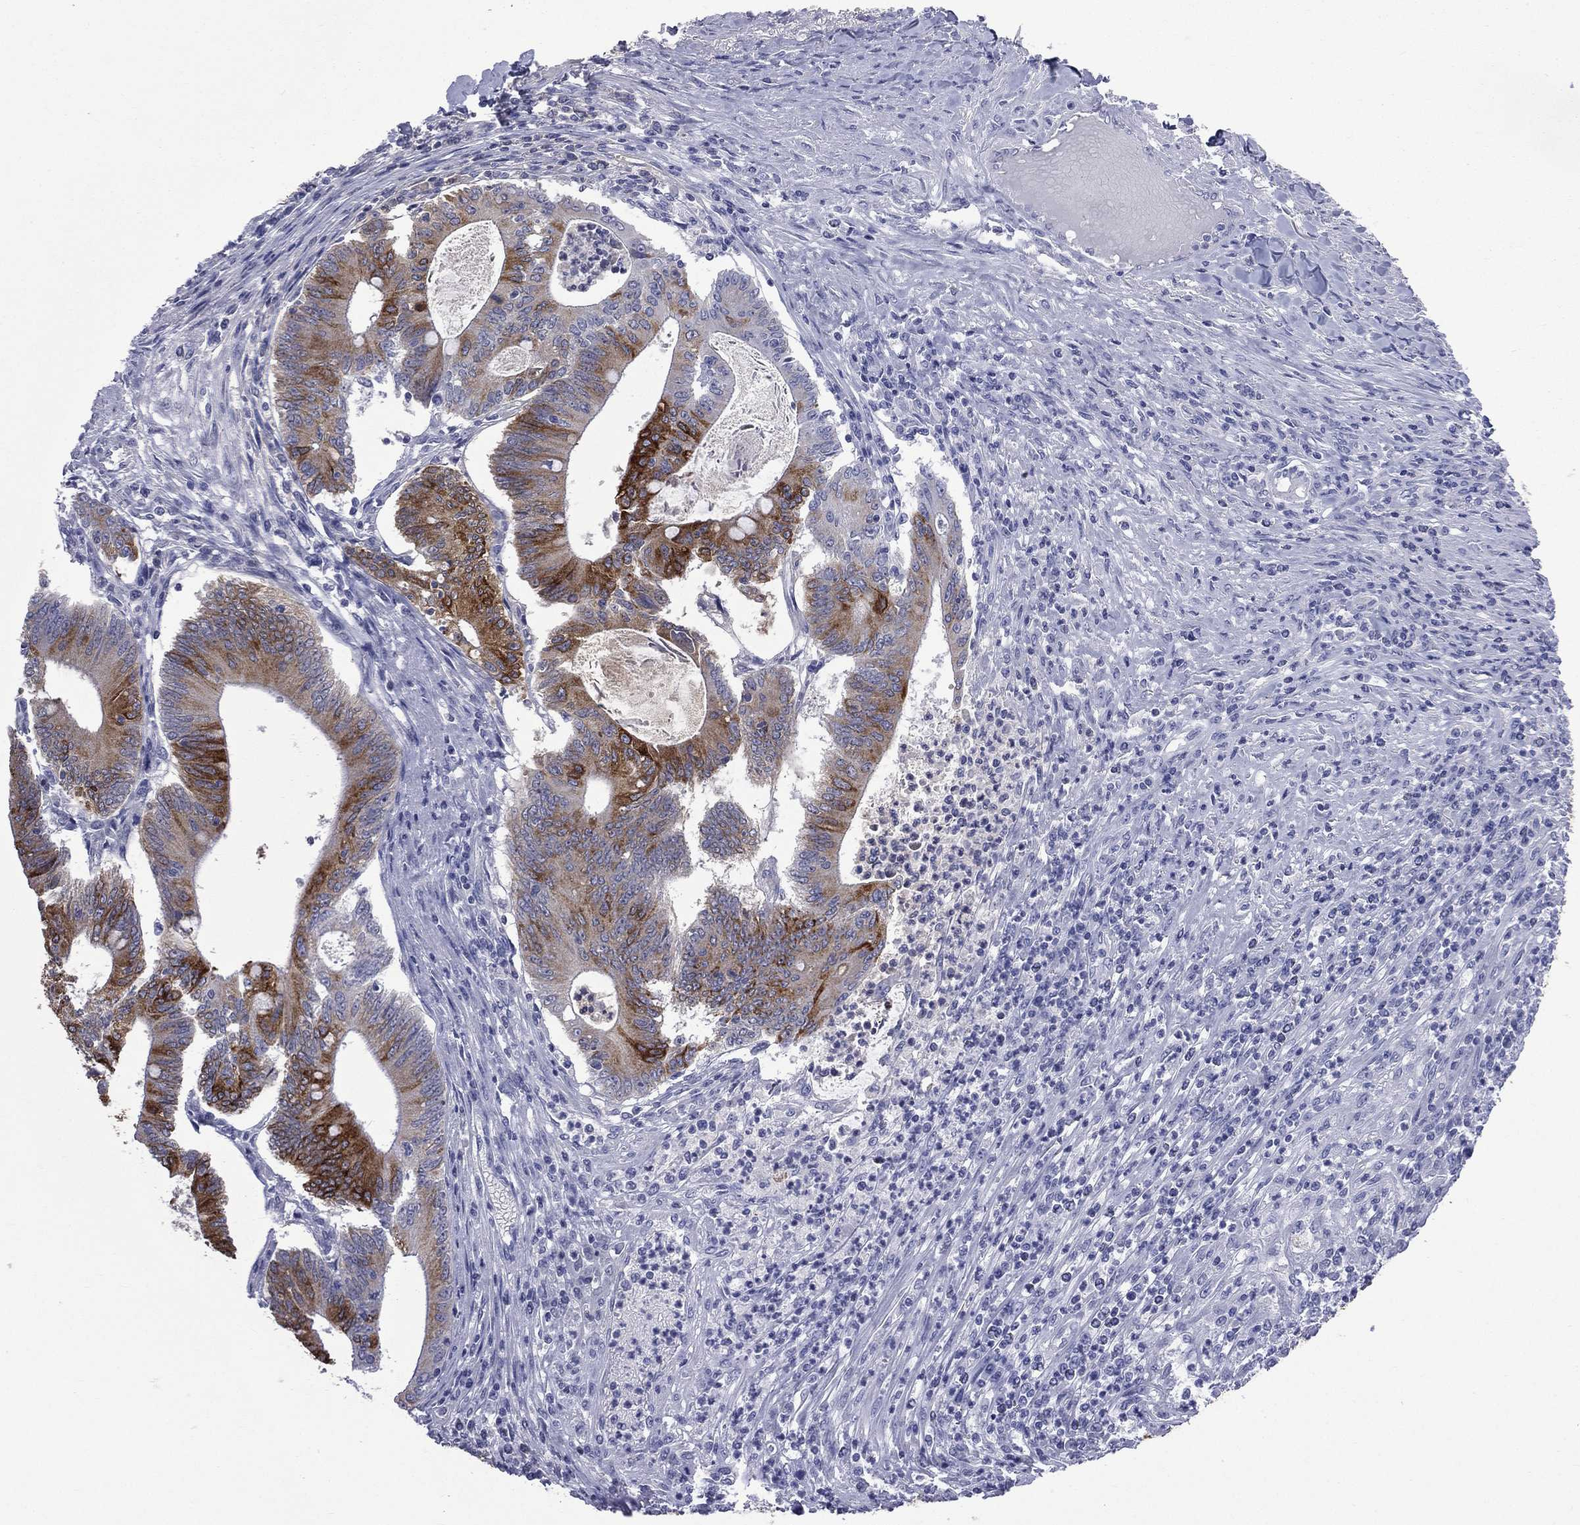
{"staining": {"intensity": "strong", "quantity": "<25%", "location": "cytoplasmic/membranous"}, "tissue": "colorectal cancer", "cell_type": "Tumor cells", "image_type": "cancer", "snomed": [{"axis": "morphology", "description": "Adenocarcinoma, NOS"}, {"axis": "topography", "description": "Colon"}], "caption": "There is medium levels of strong cytoplasmic/membranous positivity in tumor cells of adenocarcinoma (colorectal), as demonstrated by immunohistochemical staining (brown color).", "gene": "CES2", "patient": {"sex": "female", "age": 70}}